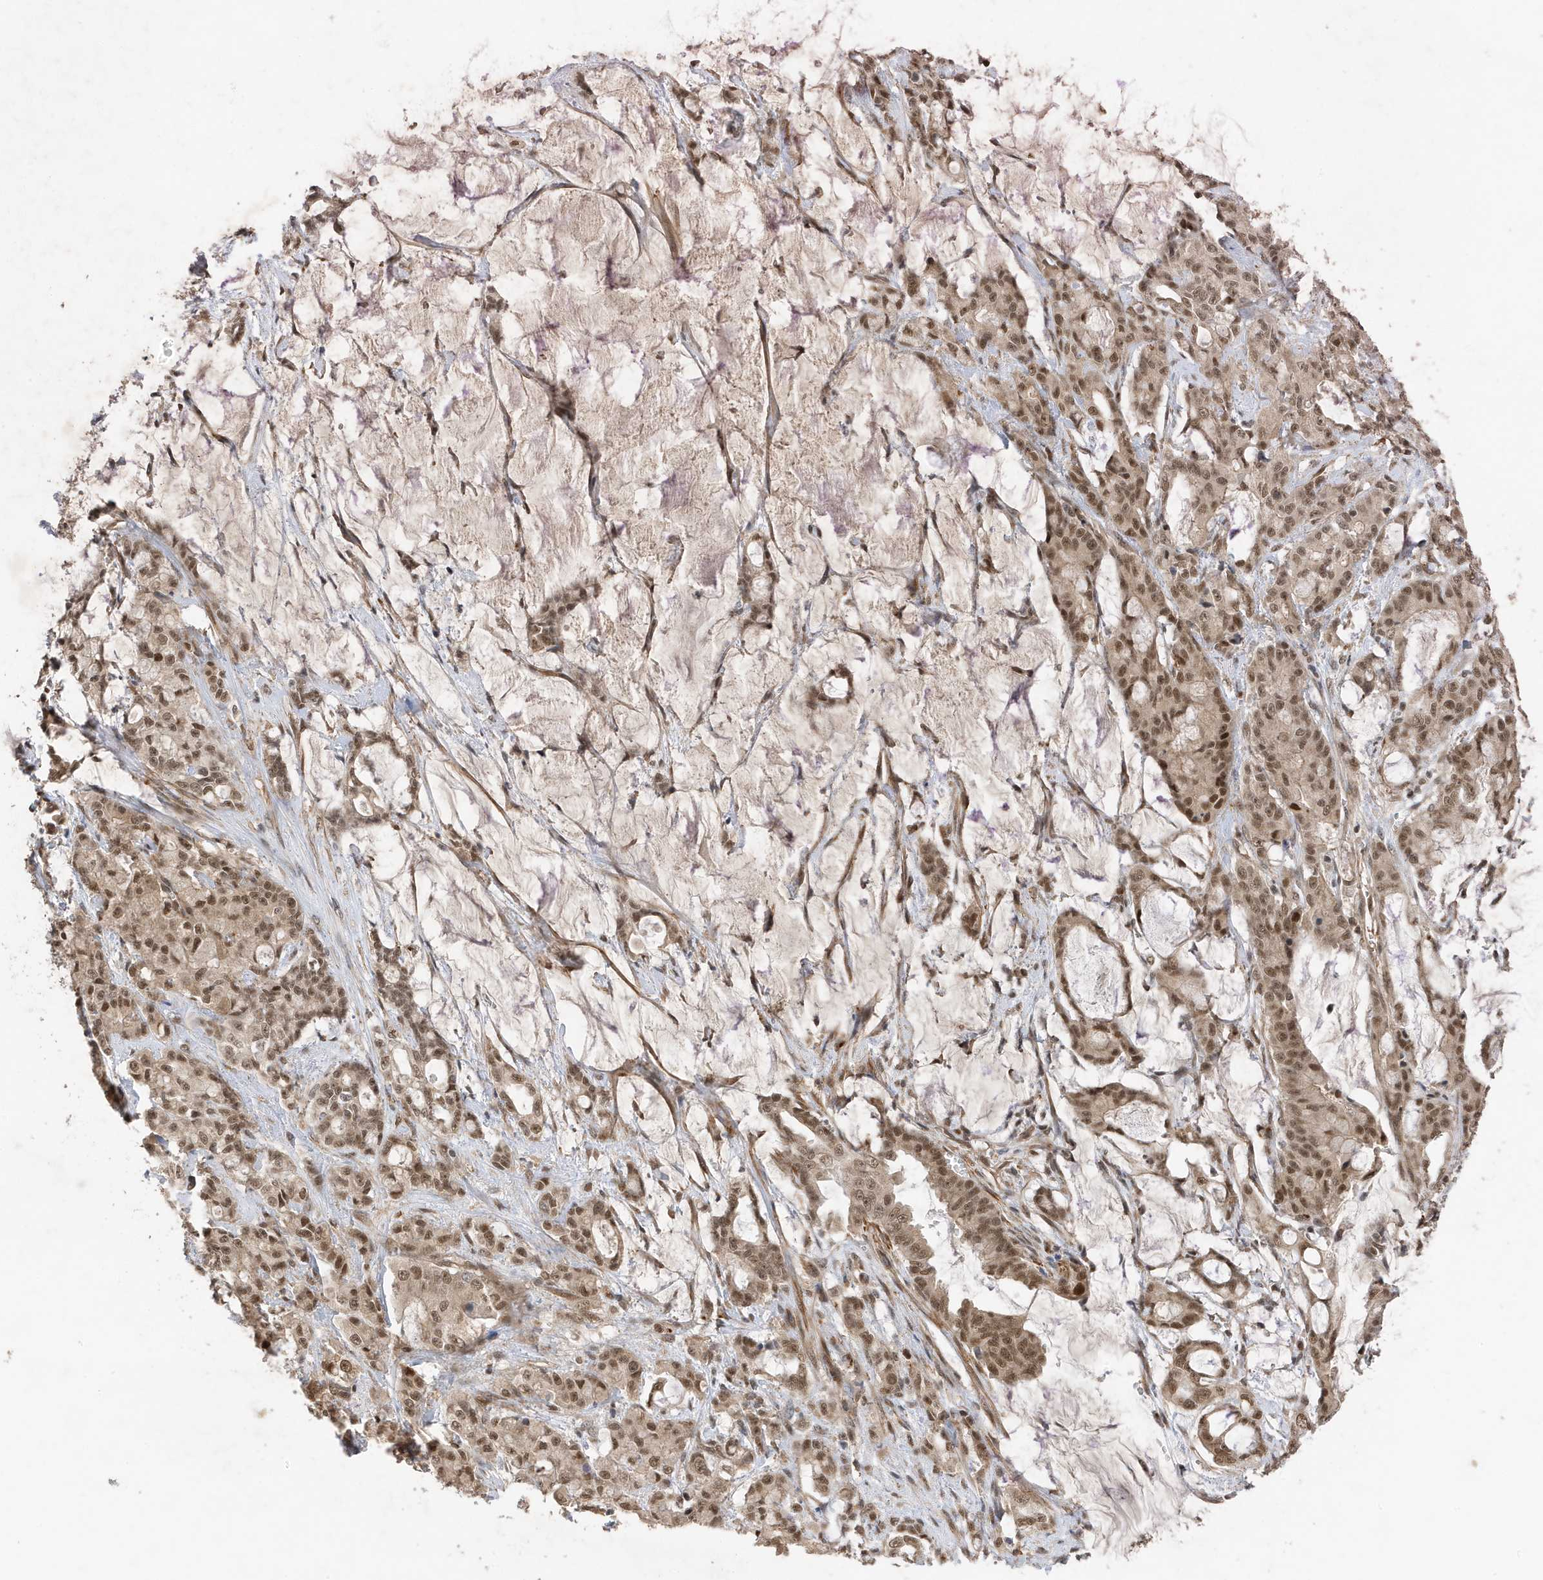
{"staining": {"intensity": "moderate", "quantity": ">75%", "location": "cytoplasmic/membranous,nuclear"}, "tissue": "pancreatic cancer", "cell_type": "Tumor cells", "image_type": "cancer", "snomed": [{"axis": "morphology", "description": "Adenocarcinoma, NOS"}, {"axis": "topography", "description": "Pancreas"}], "caption": "Immunohistochemical staining of pancreatic cancer exhibits medium levels of moderate cytoplasmic/membranous and nuclear positivity in about >75% of tumor cells.", "gene": "MAST3", "patient": {"sex": "female", "age": 73}}